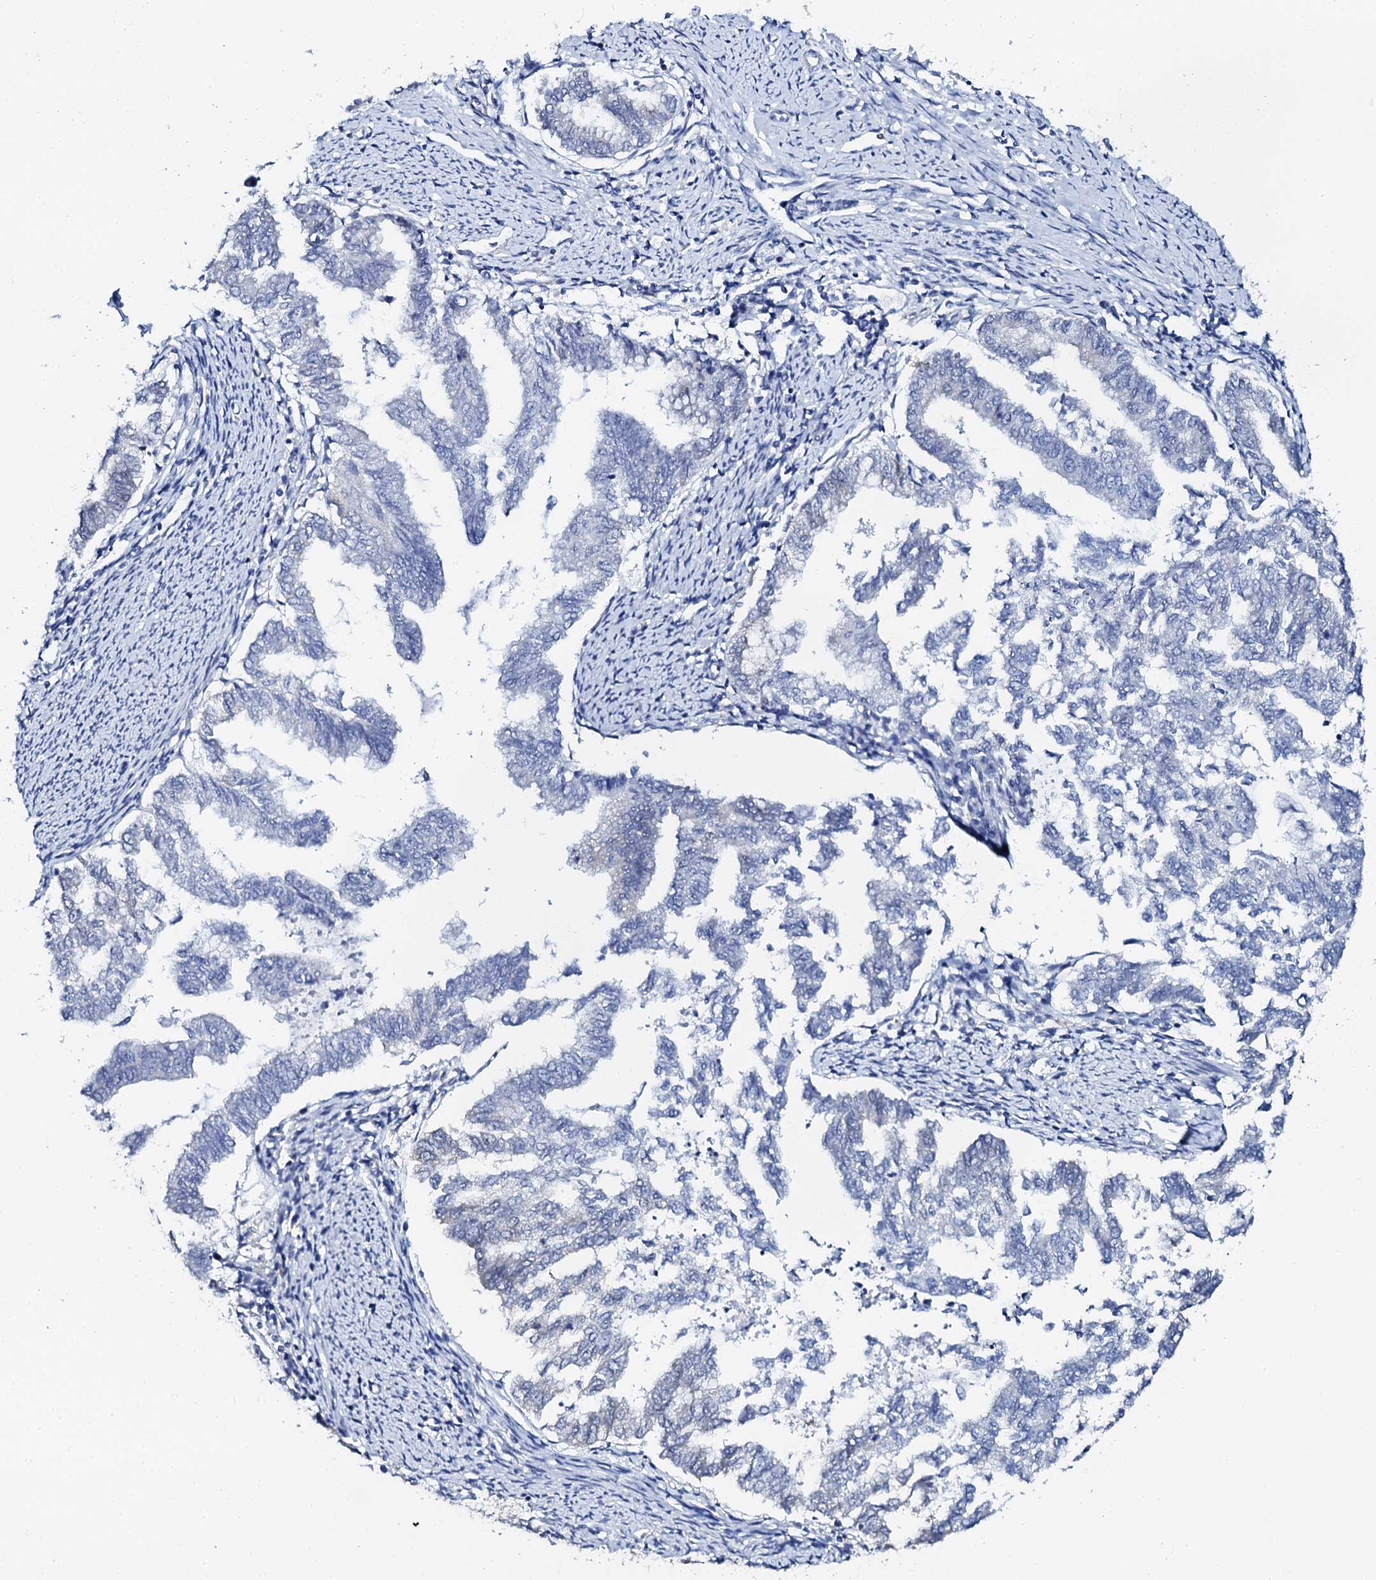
{"staining": {"intensity": "negative", "quantity": "none", "location": "none"}, "tissue": "endometrial cancer", "cell_type": "Tumor cells", "image_type": "cancer", "snomed": [{"axis": "morphology", "description": "Adenocarcinoma, NOS"}, {"axis": "topography", "description": "Endometrium"}], "caption": "Immunohistochemical staining of endometrial cancer (adenocarcinoma) reveals no significant expression in tumor cells.", "gene": "NUDT13", "patient": {"sex": "female", "age": 79}}